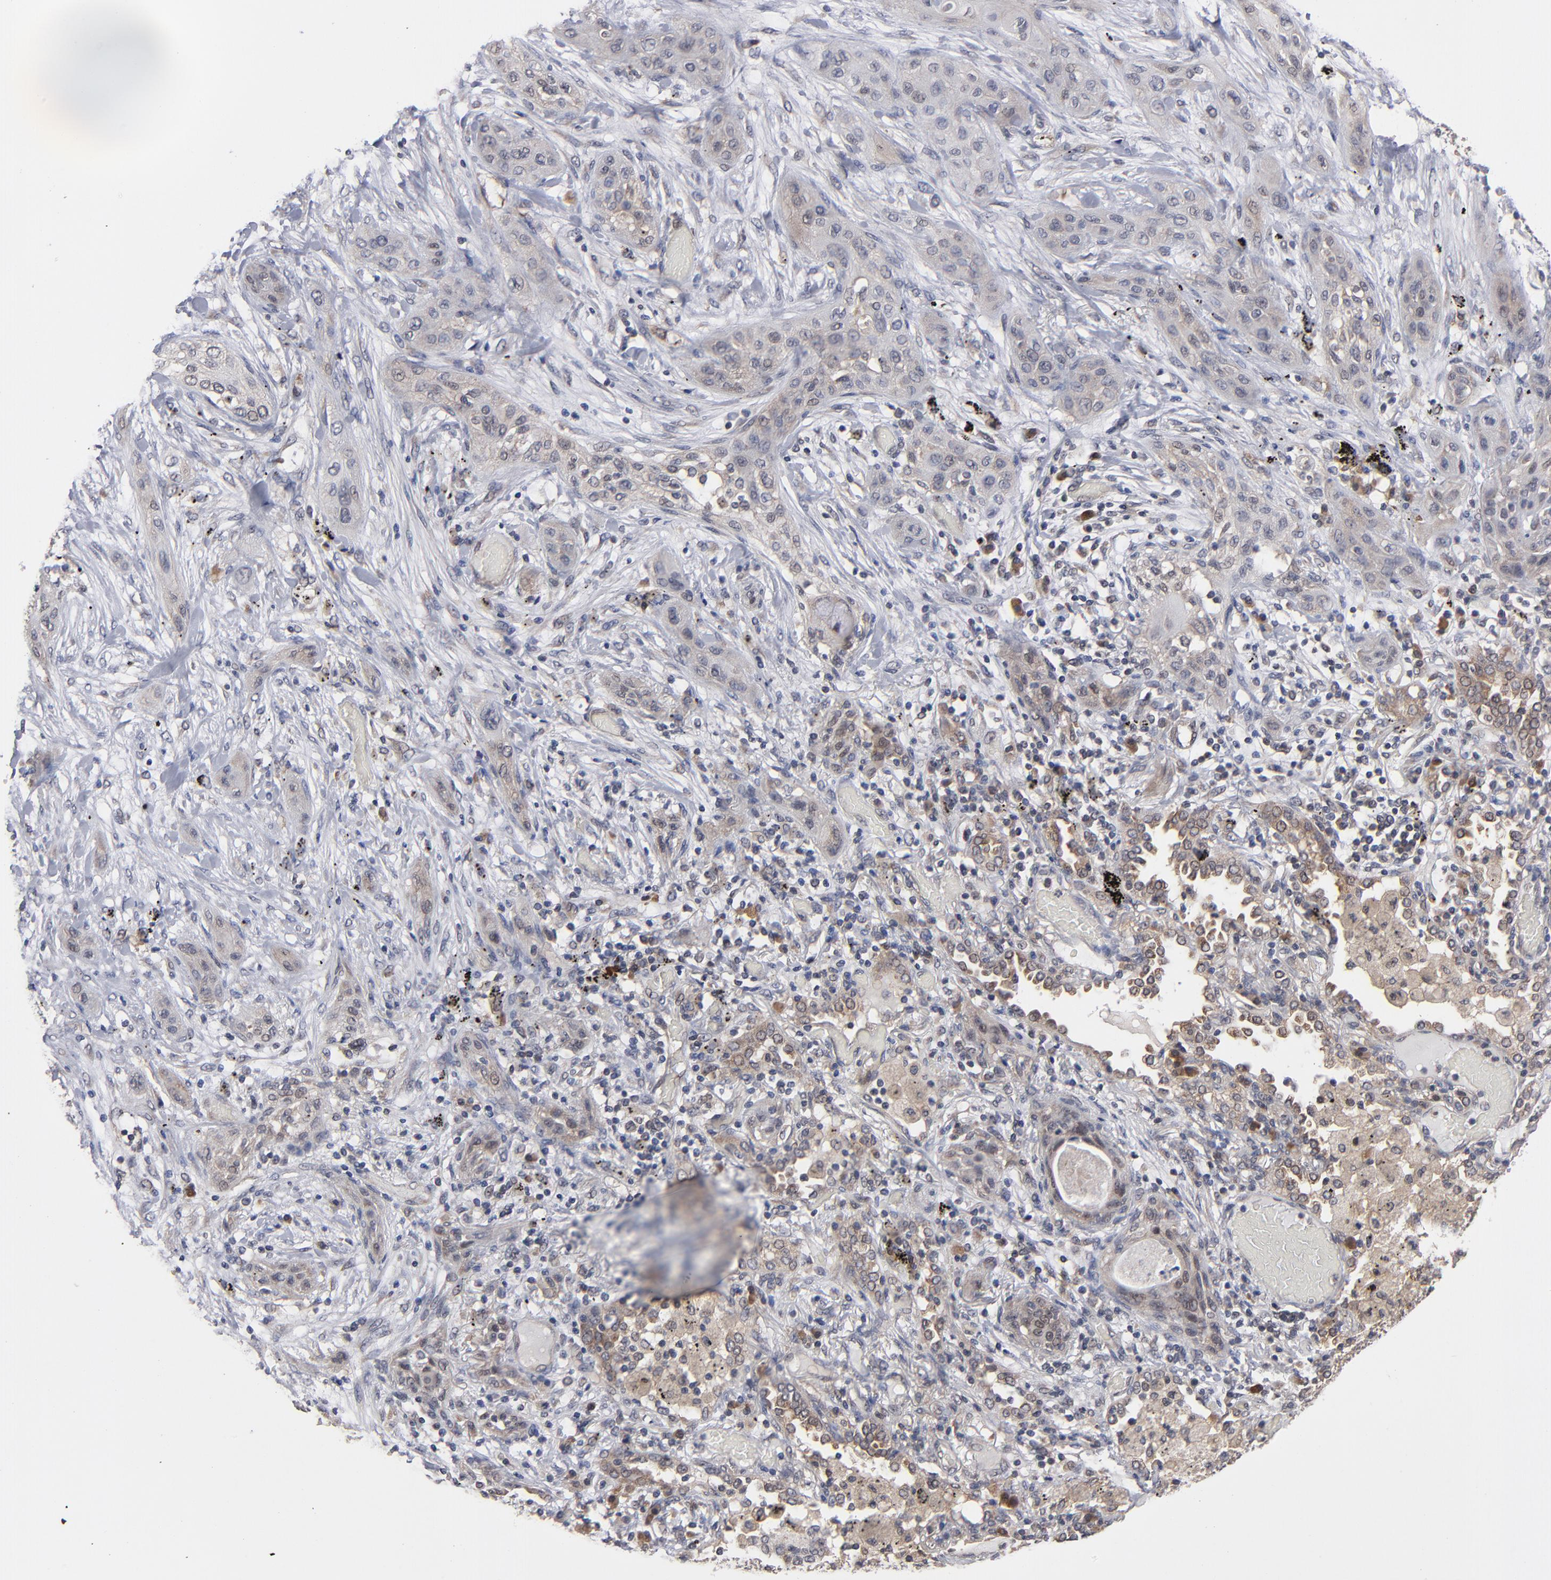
{"staining": {"intensity": "weak", "quantity": "25%-75%", "location": "cytoplasmic/membranous"}, "tissue": "lung cancer", "cell_type": "Tumor cells", "image_type": "cancer", "snomed": [{"axis": "morphology", "description": "Squamous cell carcinoma, NOS"}, {"axis": "topography", "description": "Lung"}], "caption": "Protein analysis of lung cancer tissue exhibits weak cytoplasmic/membranous expression in approximately 25%-75% of tumor cells.", "gene": "ALG13", "patient": {"sex": "female", "age": 47}}